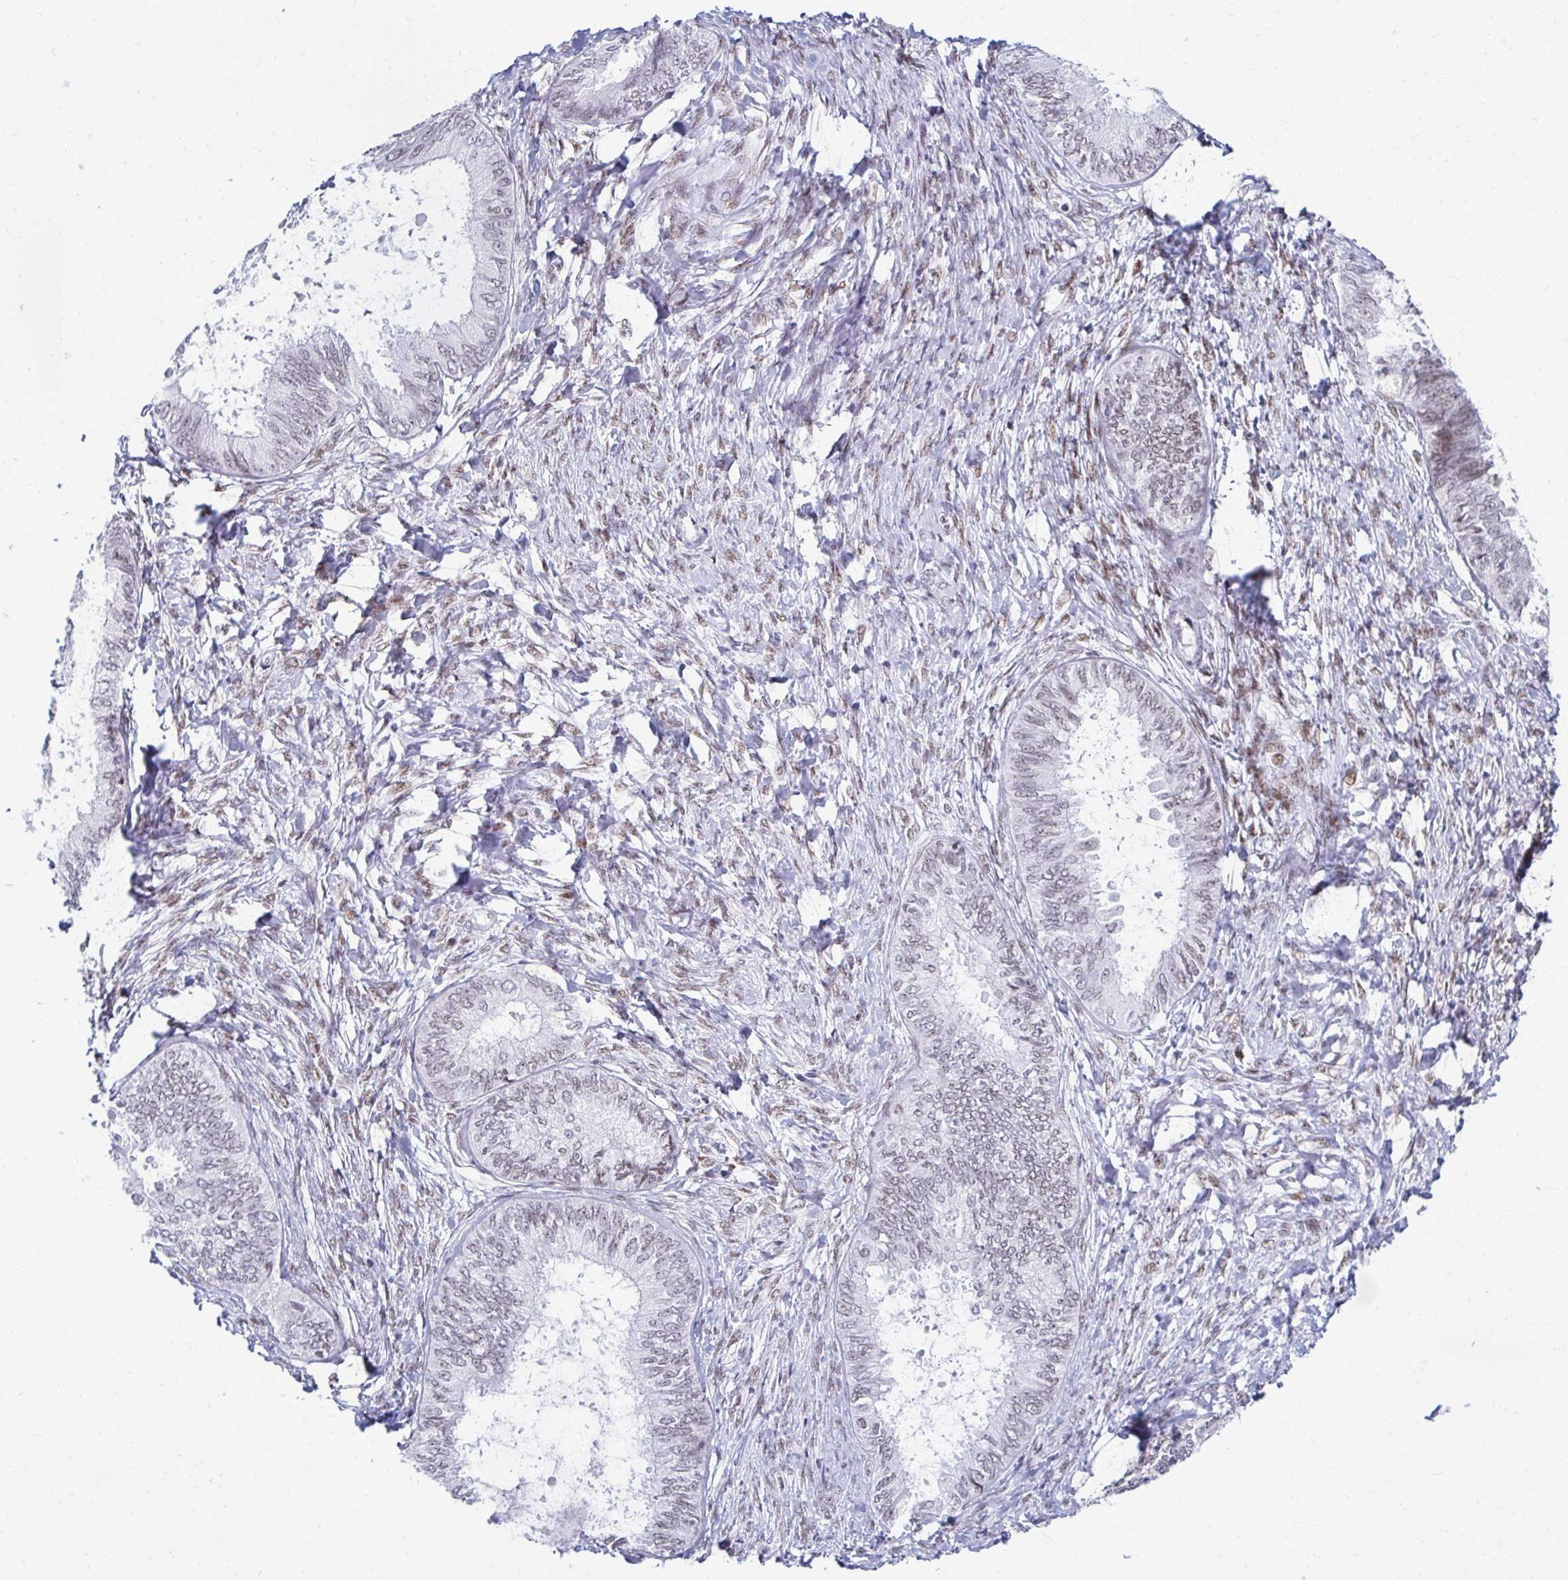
{"staining": {"intensity": "weak", "quantity": "<25%", "location": "nuclear"}, "tissue": "ovarian cancer", "cell_type": "Tumor cells", "image_type": "cancer", "snomed": [{"axis": "morphology", "description": "Carcinoma, endometroid"}, {"axis": "topography", "description": "Ovary"}], "caption": "This is an IHC photomicrograph of ovarian cancer. There is no expression in tumor cells.", "gene": "IRF7", "patient": {"sex": "female", "age": 70}}